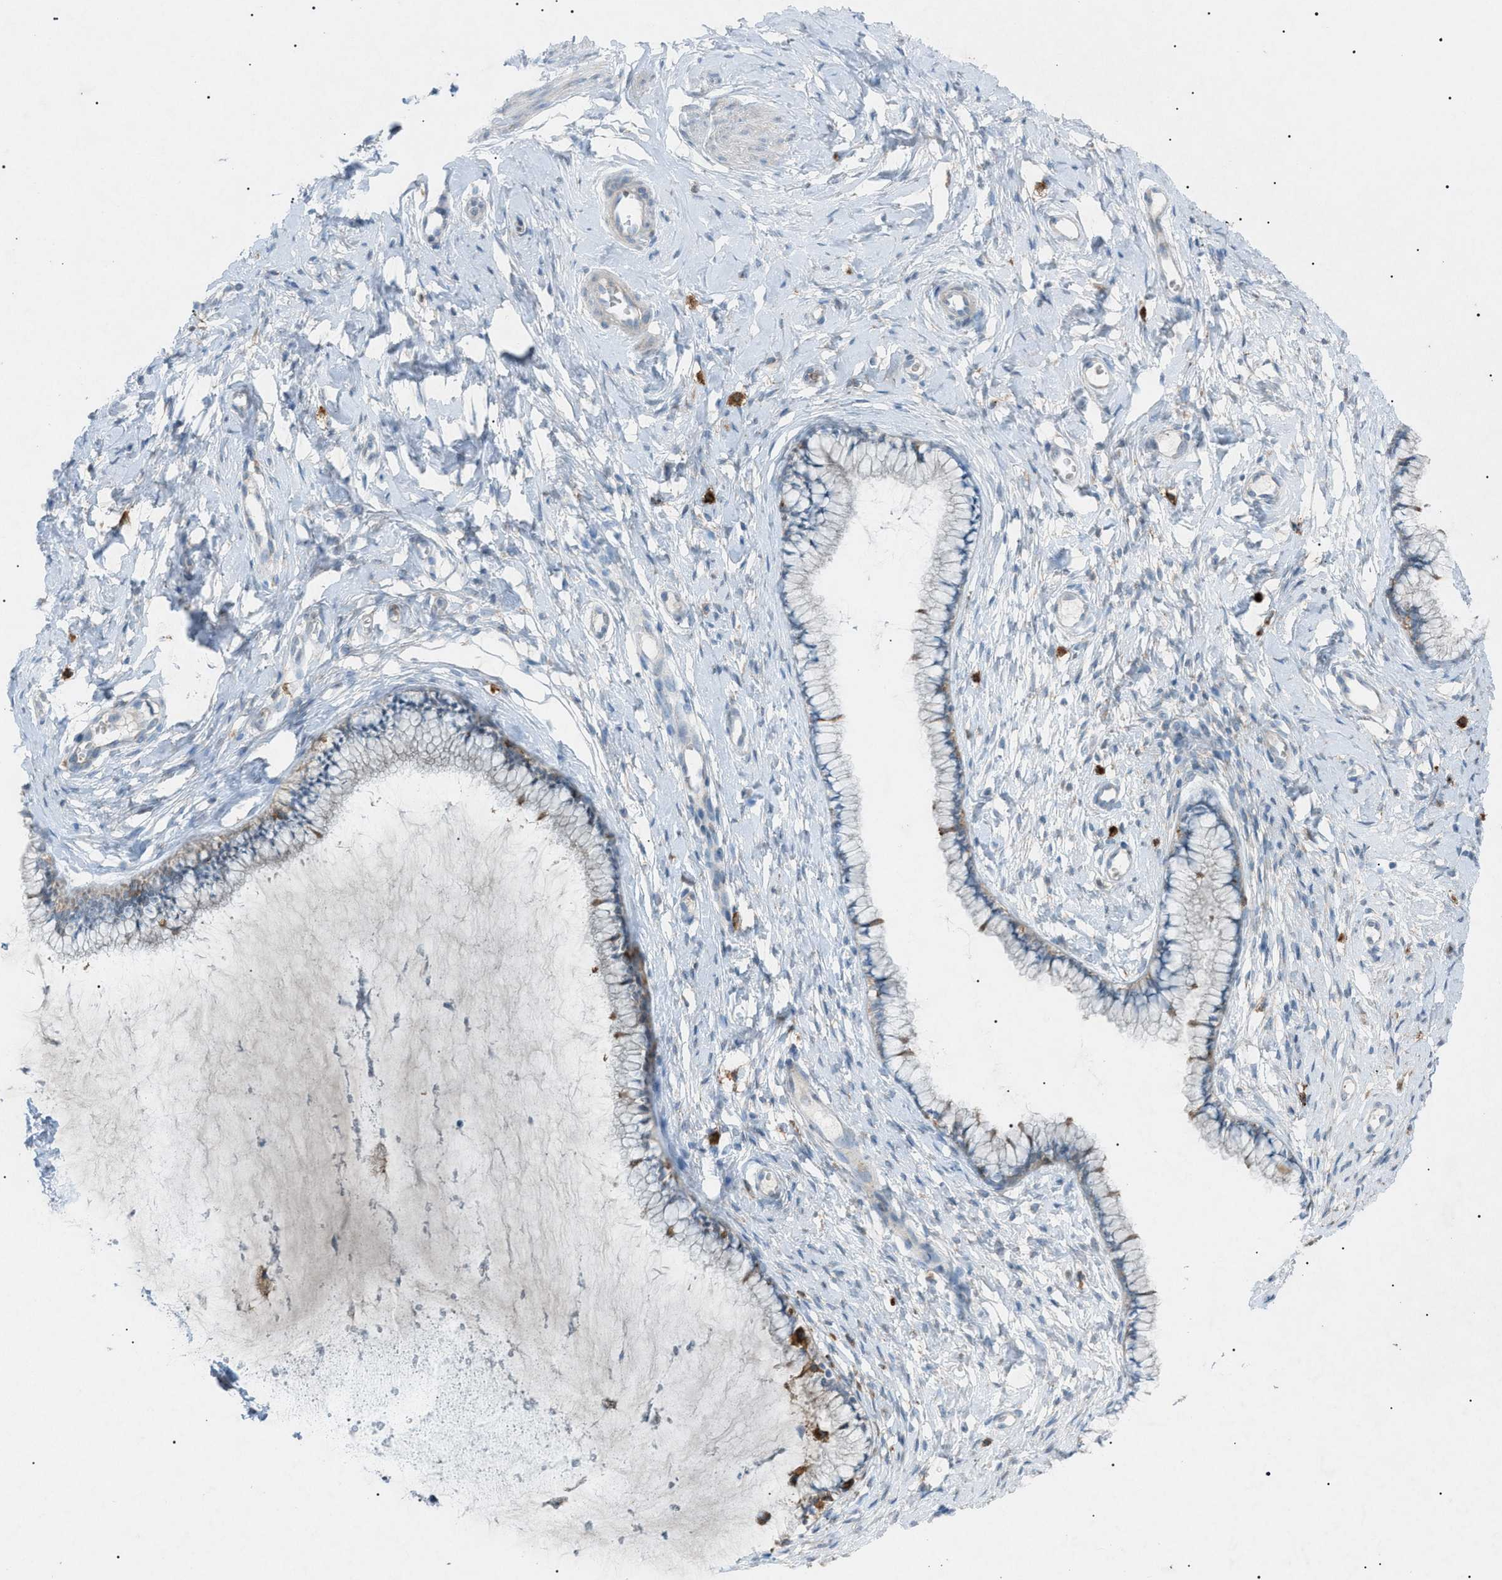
{"staining": {"intensity": "weak", "quantity": "<25%", "location": "cytoplasmic/membranous"}, "tissue": "cervix", "cell_type": "Glandular cells", "image_type": "normal", "snomed": [{"axis": "morphology", "description": "Normal tissue, NOS"}, {"axis": "topography", "description": "Cervix"}], "caption": "DAB (3,3'-diaminobenzidine) immunohistochemical staining of normal human cervix displays no significant expression in glandular cells.", "gene": "BTK", "patient": {"sex": "female", "age": 65}}